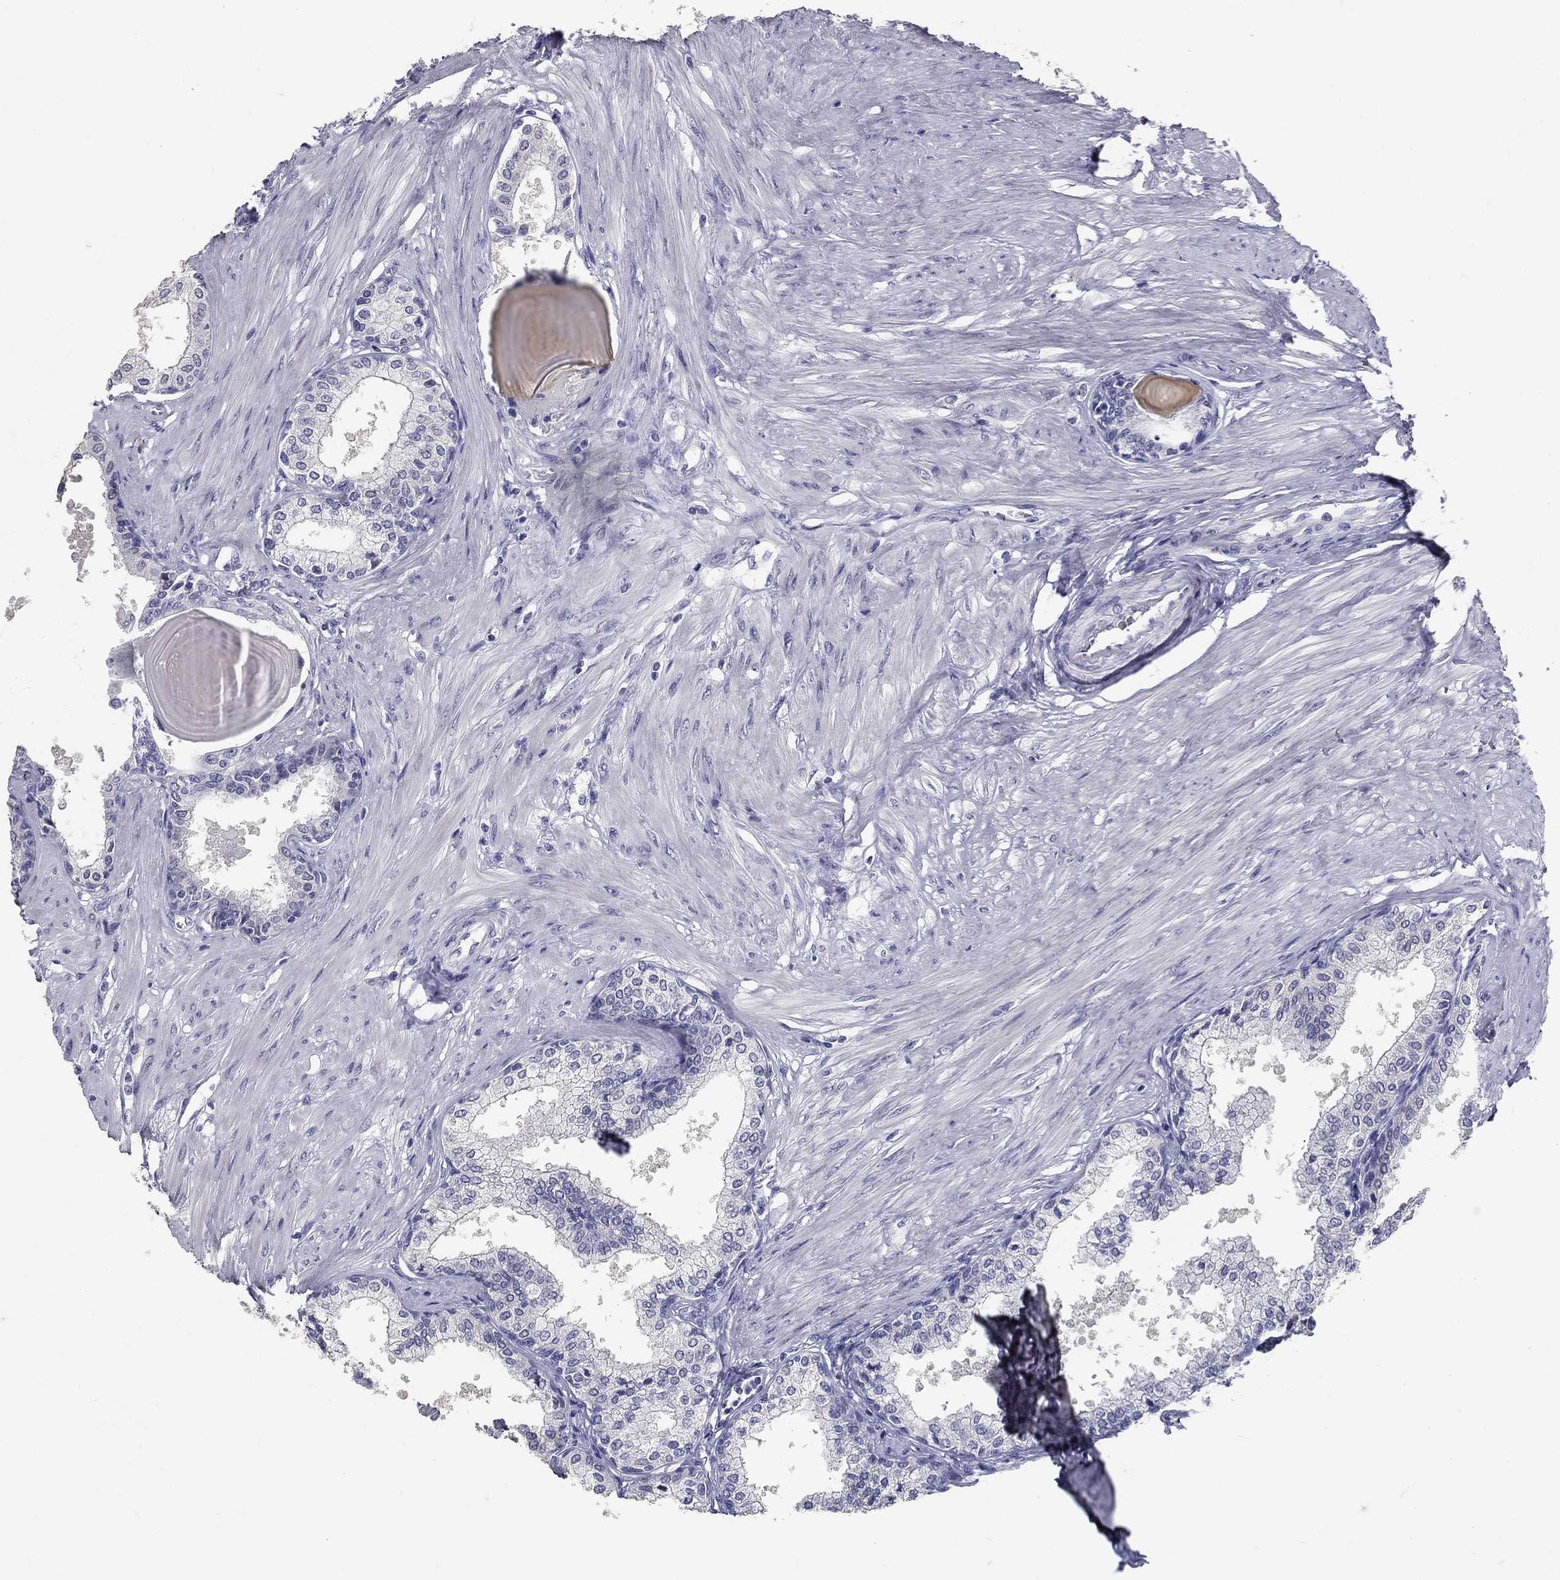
{"staining": {"intensity": "negative", "quantity": "none", "location": "none"}, "tissue": "prostate", "cell_type": "Glandular cells", "image_type": "normal", "snomed": [{"axis": "morphology", "description": "Normal tissue, NOS"}, {"axis": "topography", "description": "Prostate"}], "caption": "High magnification brightfield microscopy of benign prostate stained with DAB (brown) and counterstained with hematoxylin (blue): glandular cells show no significant staining. (DAB IHC, high magnification).", "gene": "POMC", "patient": {"sex": "male", "age": 63}}